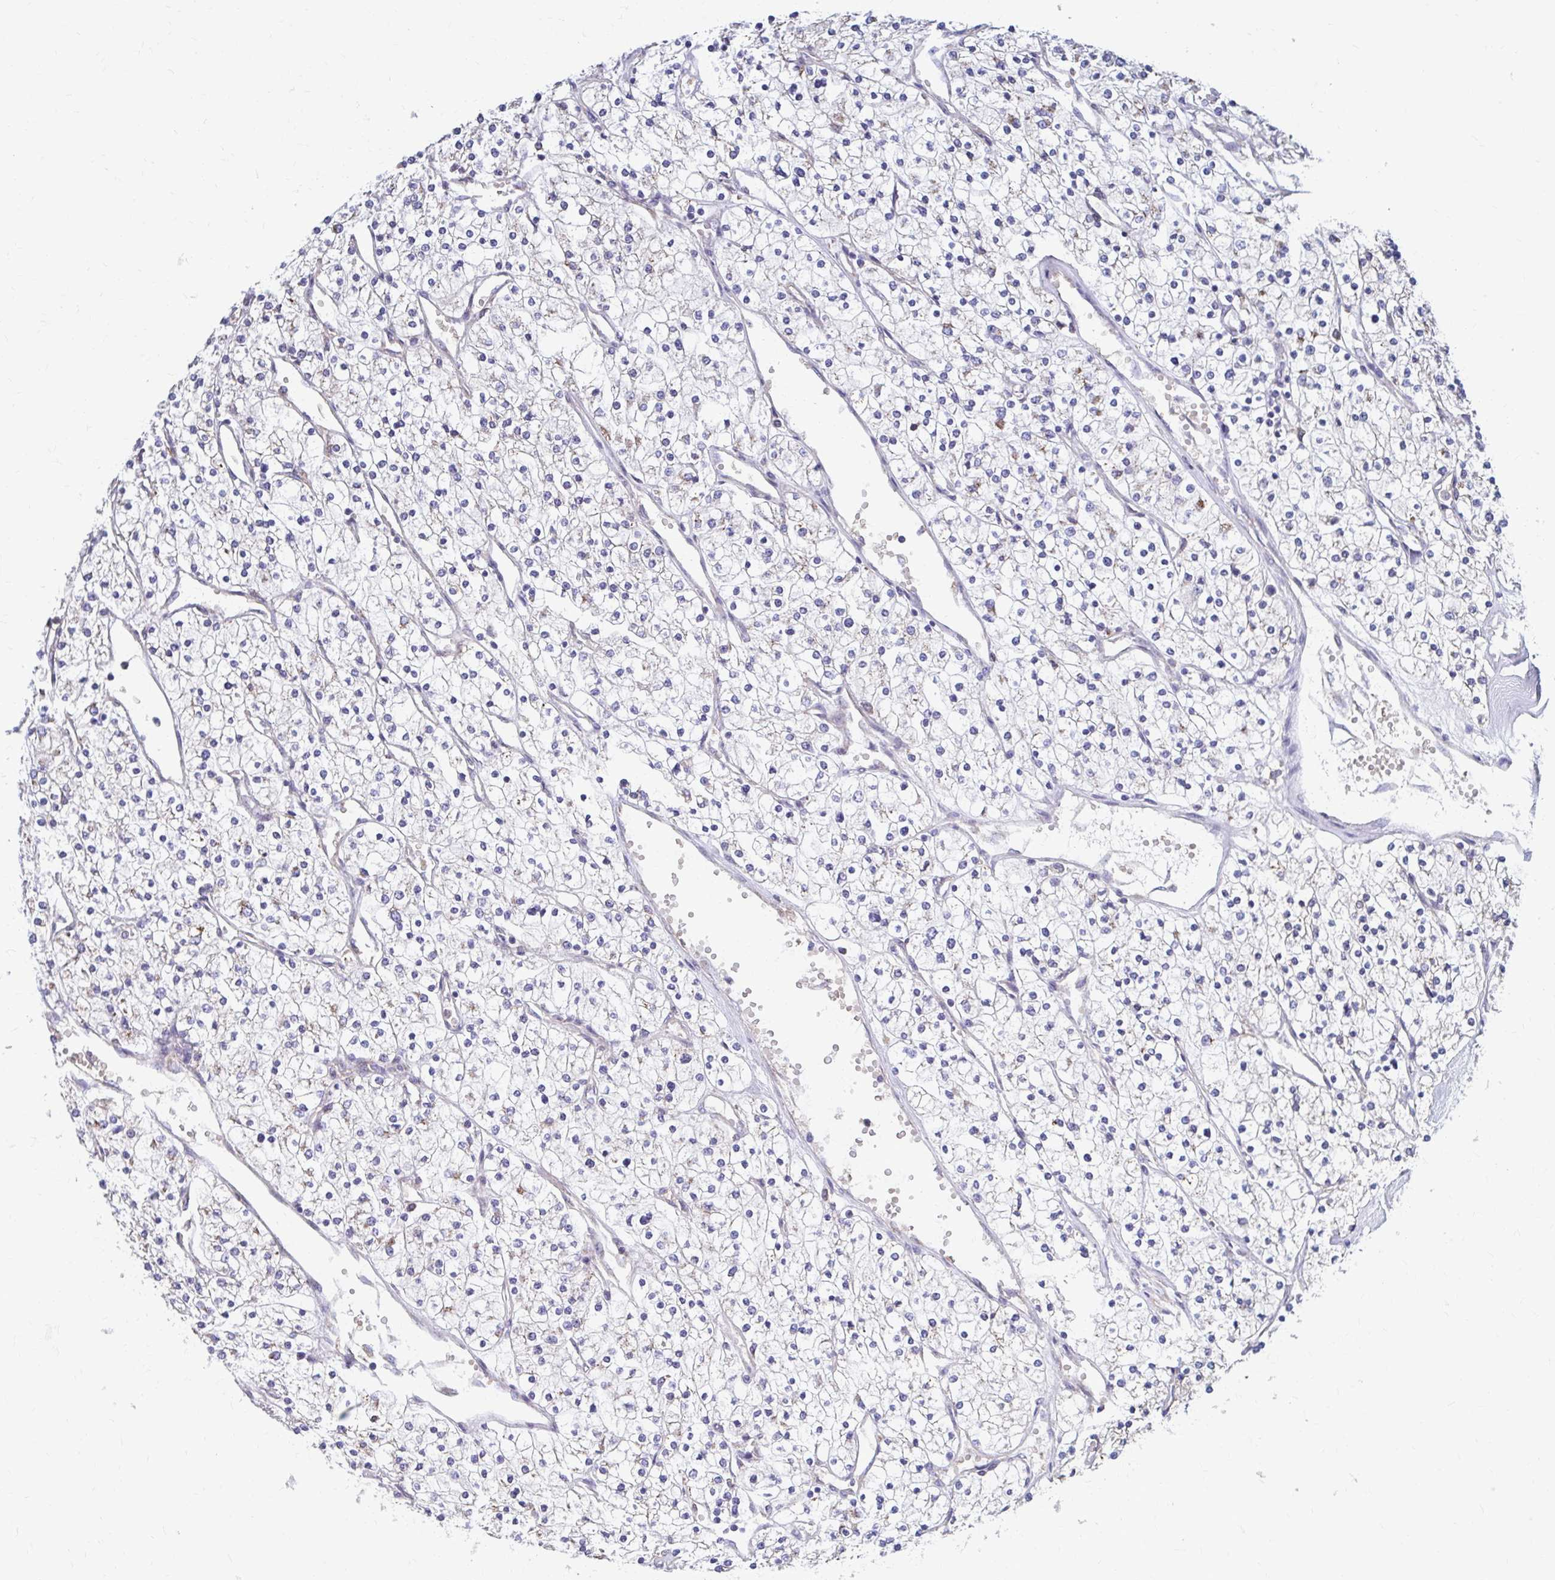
{"staining": {"intensity": "negative", "quantity": "none", "location": "none"}, "tissue": "renal cancer", "cell_type": "Tumor cells", "image_type": "cancer", "snomed": [{"axis": "morphology", "description": "Adenocarcinoma, NOS"}, {"axis": "topography", "description": "Kidney"}], "caption": "Immunohistochemistry (IHC) photomicrograph of renal cancer stained for a protein (brown), which displays no staining in tumor cells.", "gene": "FKBP2", "patient": {"sex": "male", "age": 80}}